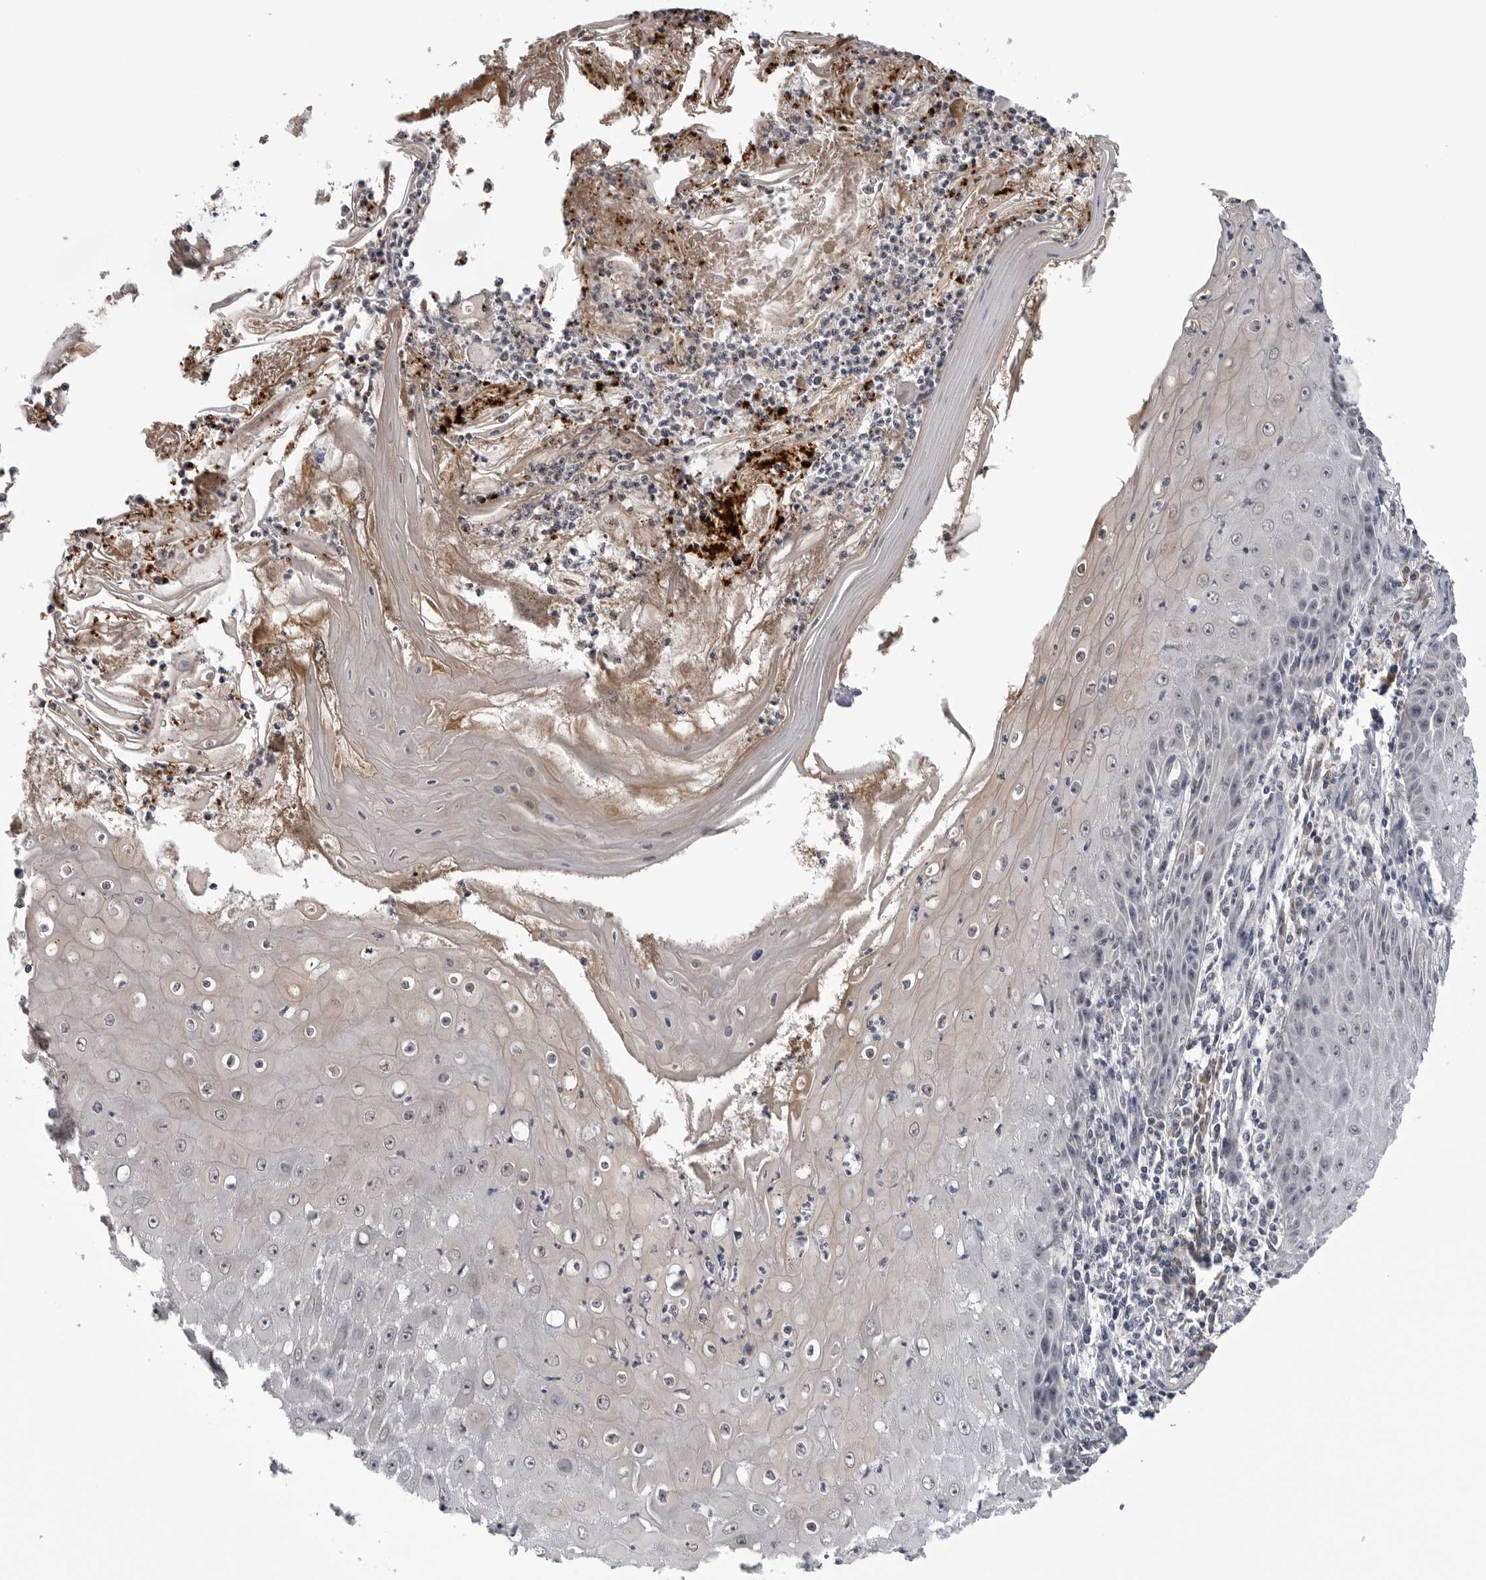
{"staining": {"intensity": "negative", "quantity": "none", "location": "none"}, "tissue": "skin cancer", "cell_type": "Tumor cells", "image_type": "cancer", "snomed": [{"axis": "morphology", "description": "Squamous cell carcinoma, NOS"}, {"axis": "topography", "description": "Skin"}], "caption": "The IHC micrograph has no significant staining in tumor cells of squamous cell carcinoma (skin) tissue.", "gene": "CDK20", "patient": {"sex": "female", "age": 73}}